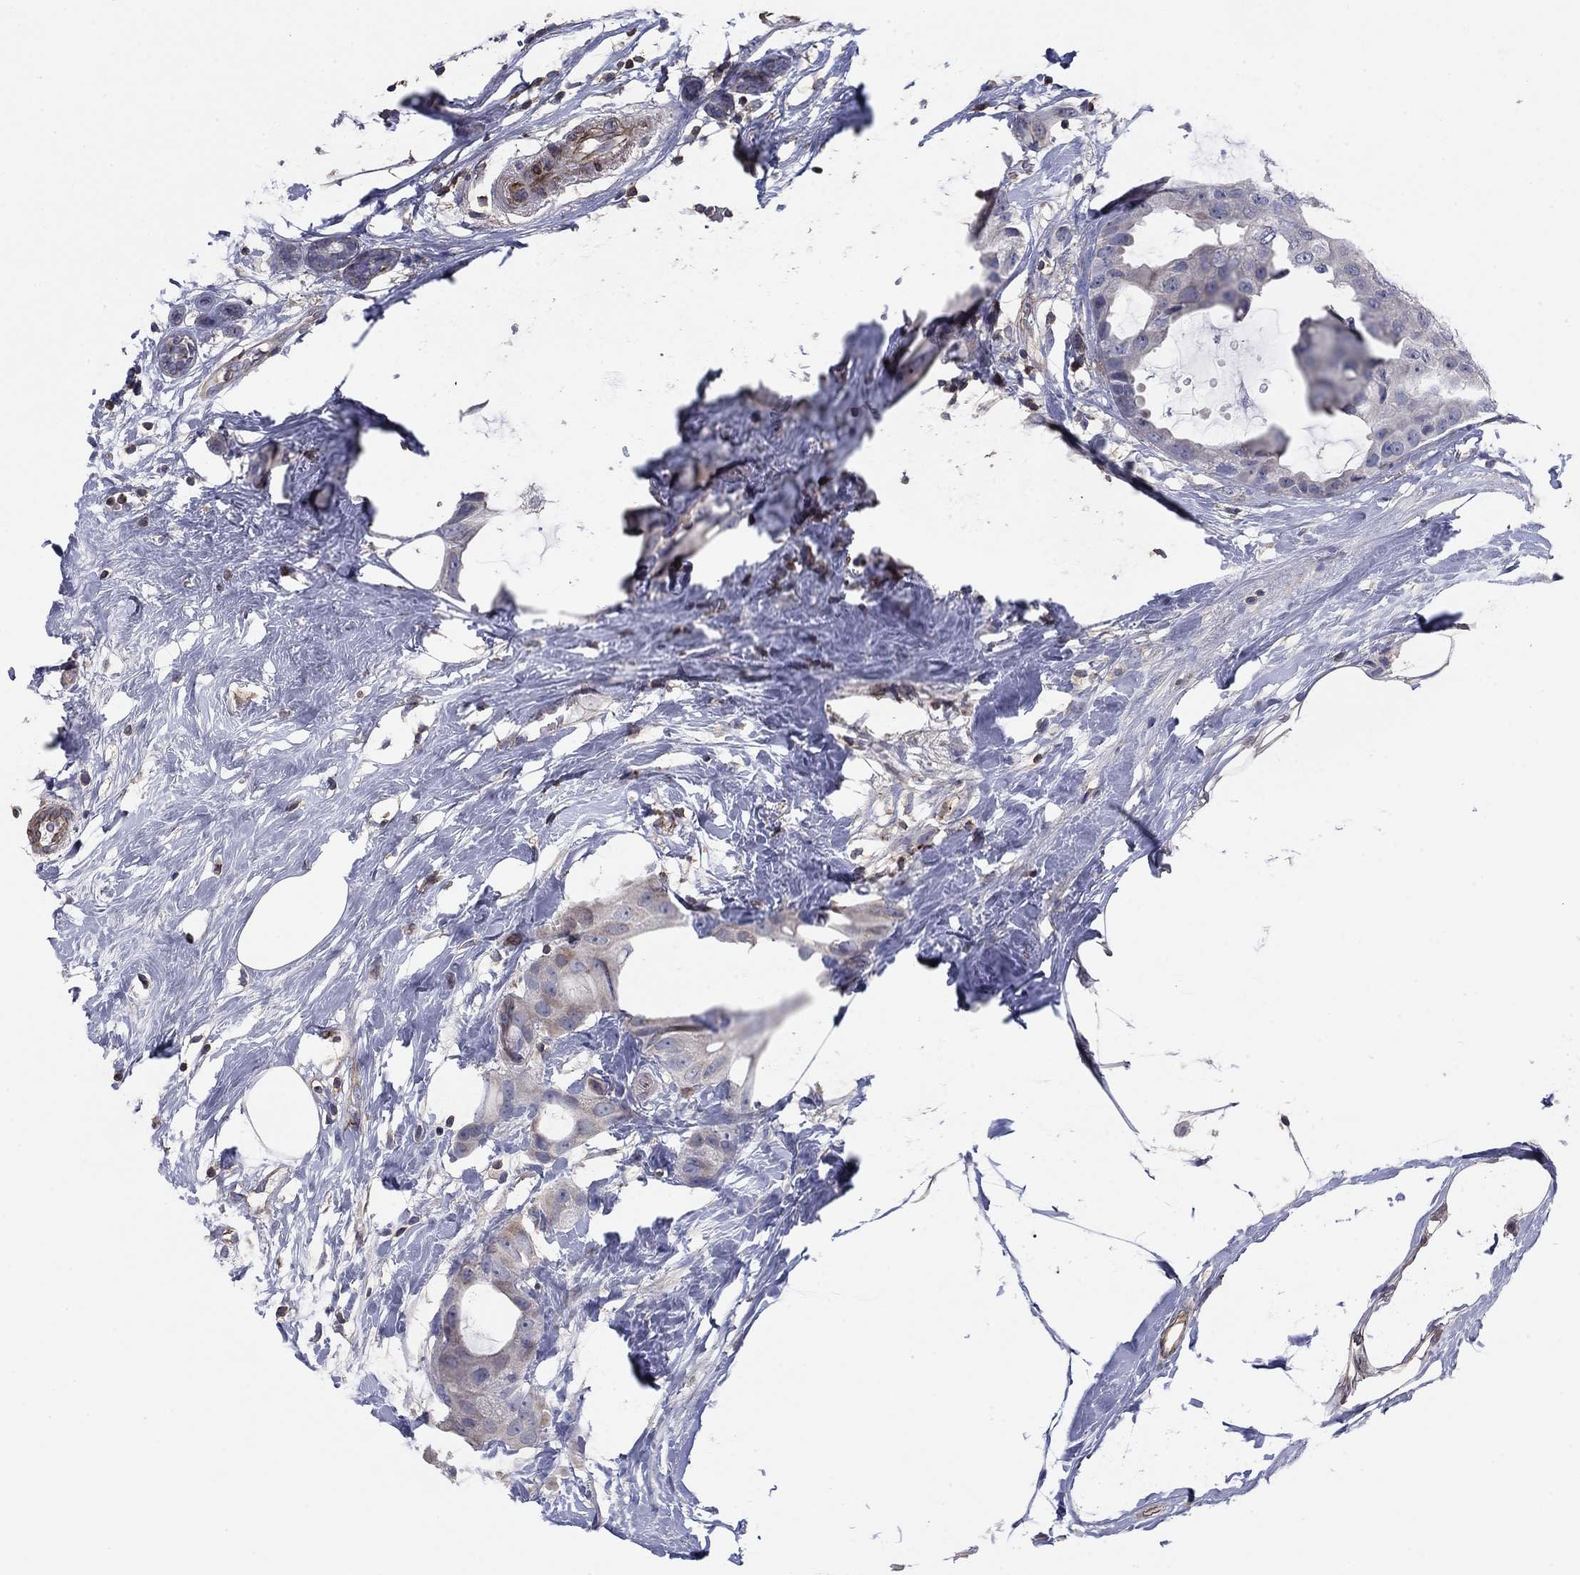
{"staining": {"intensity": "weak", "quantity": "<25%", "location": "cytoplasmic/membranous"}, "tissue": "breast cancer", "cell_type": "Tumor cells", "image_type": "cancer", "snomed": [{"axis": "morphology", "description": "Duct carcinoma"}, {"axis": "topography", "description": "Breast"}], "caption": "Breast cancer (infiltrating ductal carcinoma) was stained to show a protein in brown. There is no significant staining in tumor cells.", "gene": "PSD4", "patient": {"sex": "female", "age": 45}}